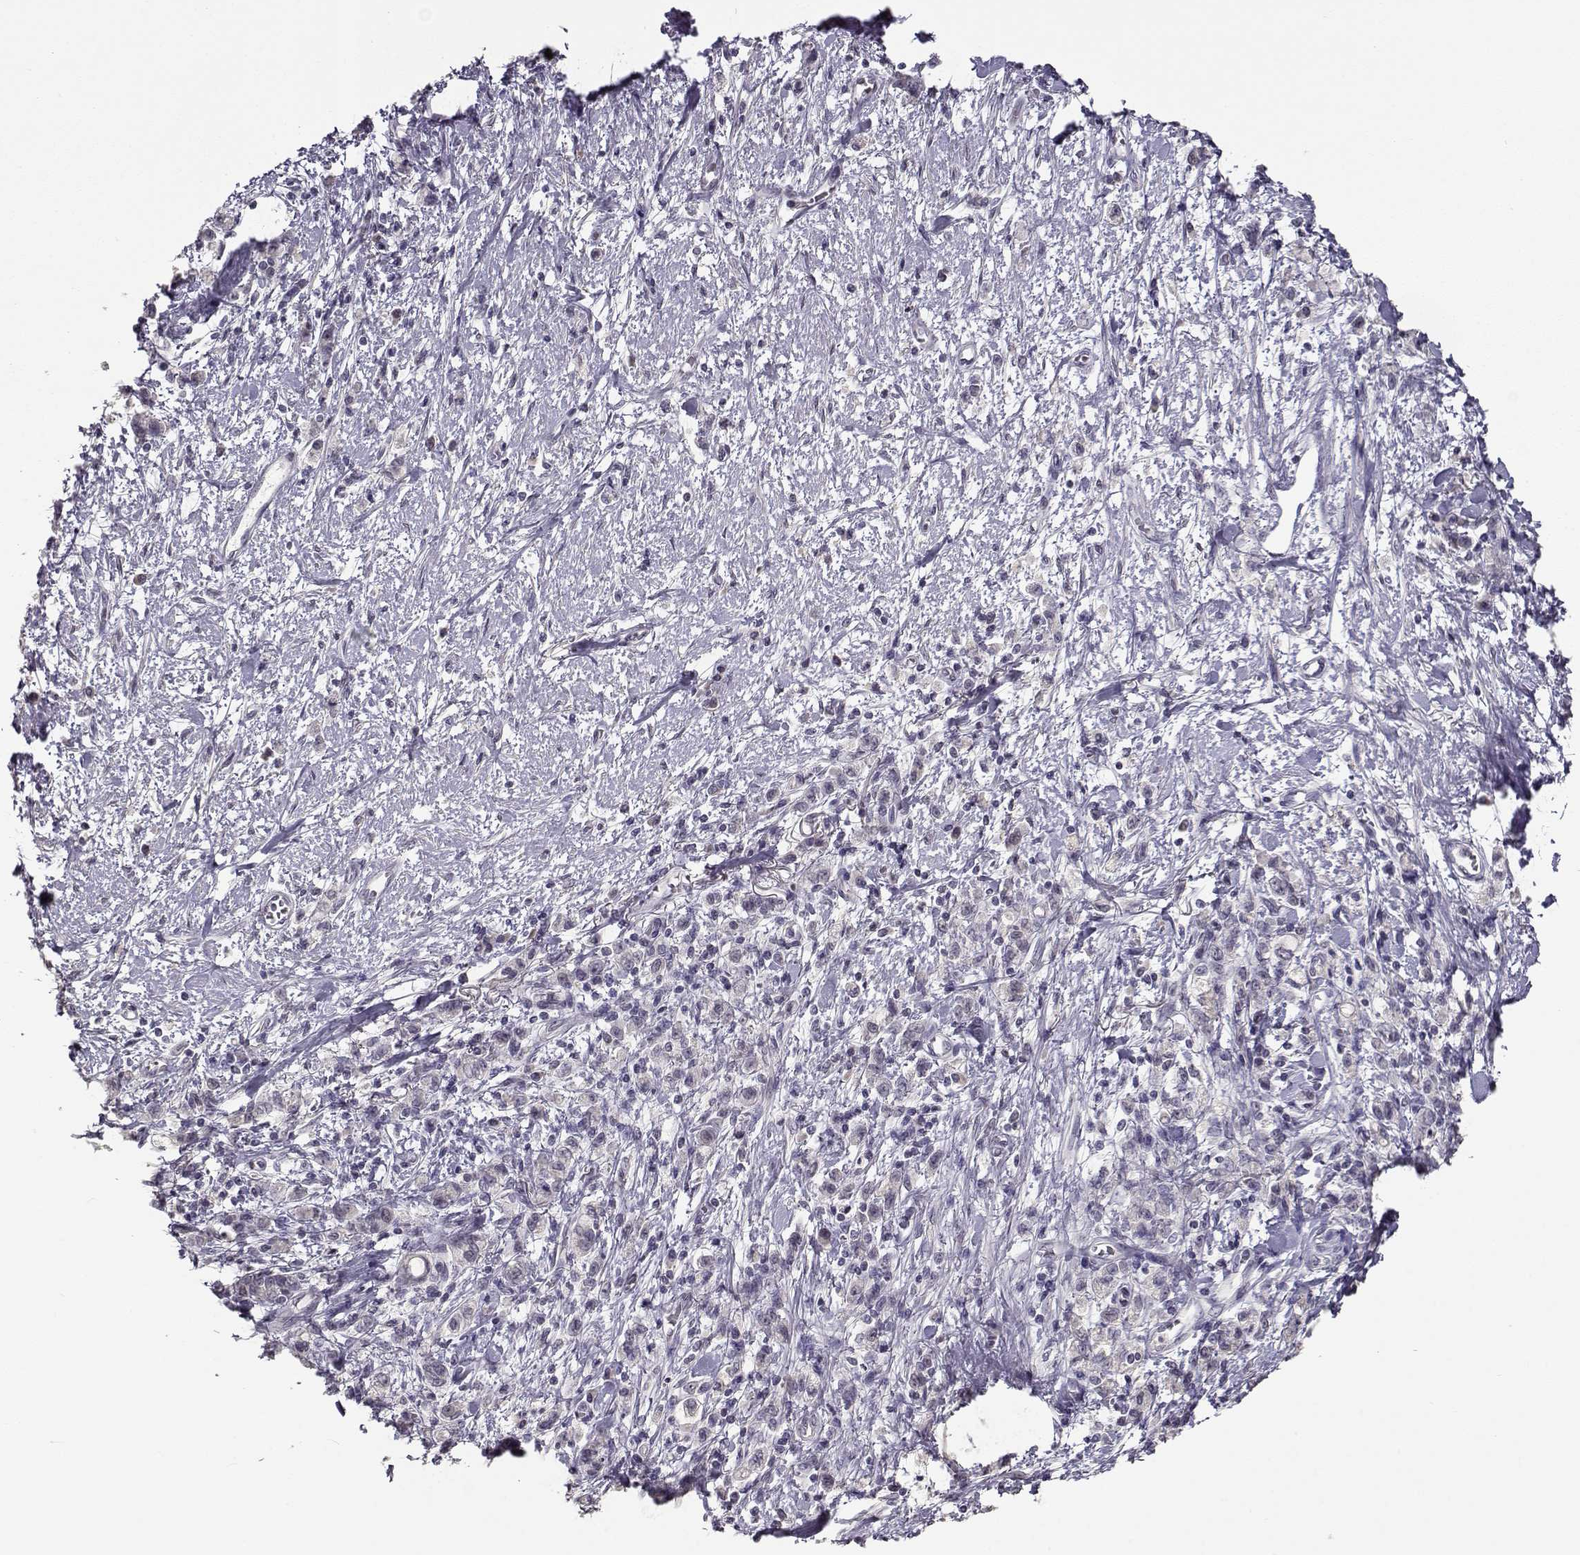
{"staining": {"intensity": "negative", "quantity": "none", "location": "none"}, "tissue": "stomach cancer", "cell_type": "Tumor cells", "image_type": "cancer", "snomed": [{"axis": "morphology", "description": "Adenocarcinoma, NOS"}, {"axis": "topography", "description": "Stomach"}], "caption": "The immunohistochemistry (IHC) micrograph has no significant expression in tumor cells of stomach adenocarcinoma tissue.", "gene": "RHOXF2", "patient": {"sex": "male", "age": 77}}